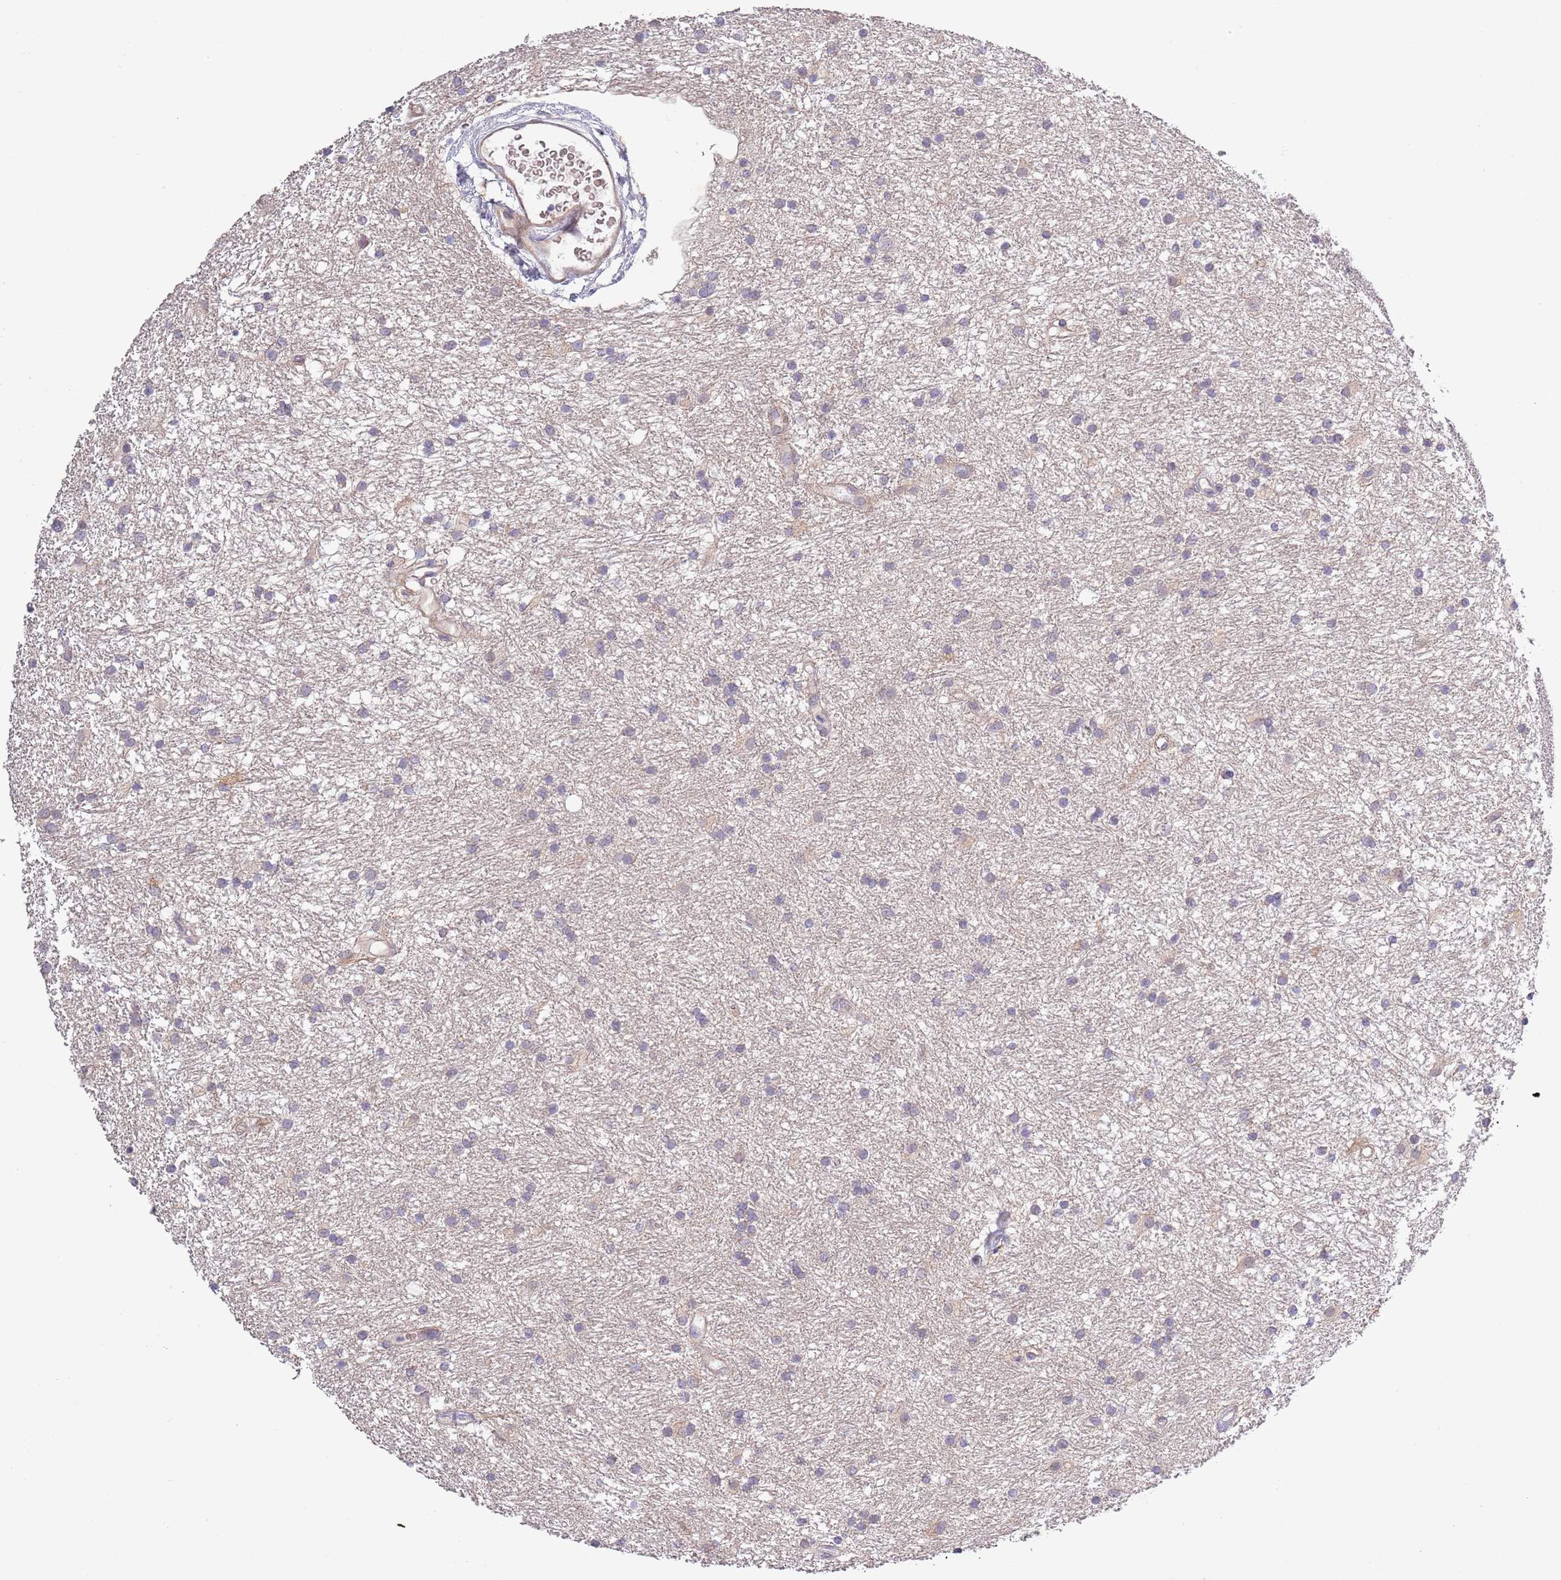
{"staining": {"intensity": "negative", "quantity": "none", "location": "none"}, "tissue": "glioma", "cell_type": "Tumor cells", "image_type": "cancer", "snomed": [{"axis": "morphology", "description": "Glioma, malignant, High grade"}, {"axis": "topography", "description": "Brain"}], "caption": "DAB (3,3'-diaminobenzidine) immunohistochemical staining of high-grade glioma (malignant) displays no significant expression in tumor cells.", "gene": "LIPJ", "patient": {"sex": "male", "age": 77}}